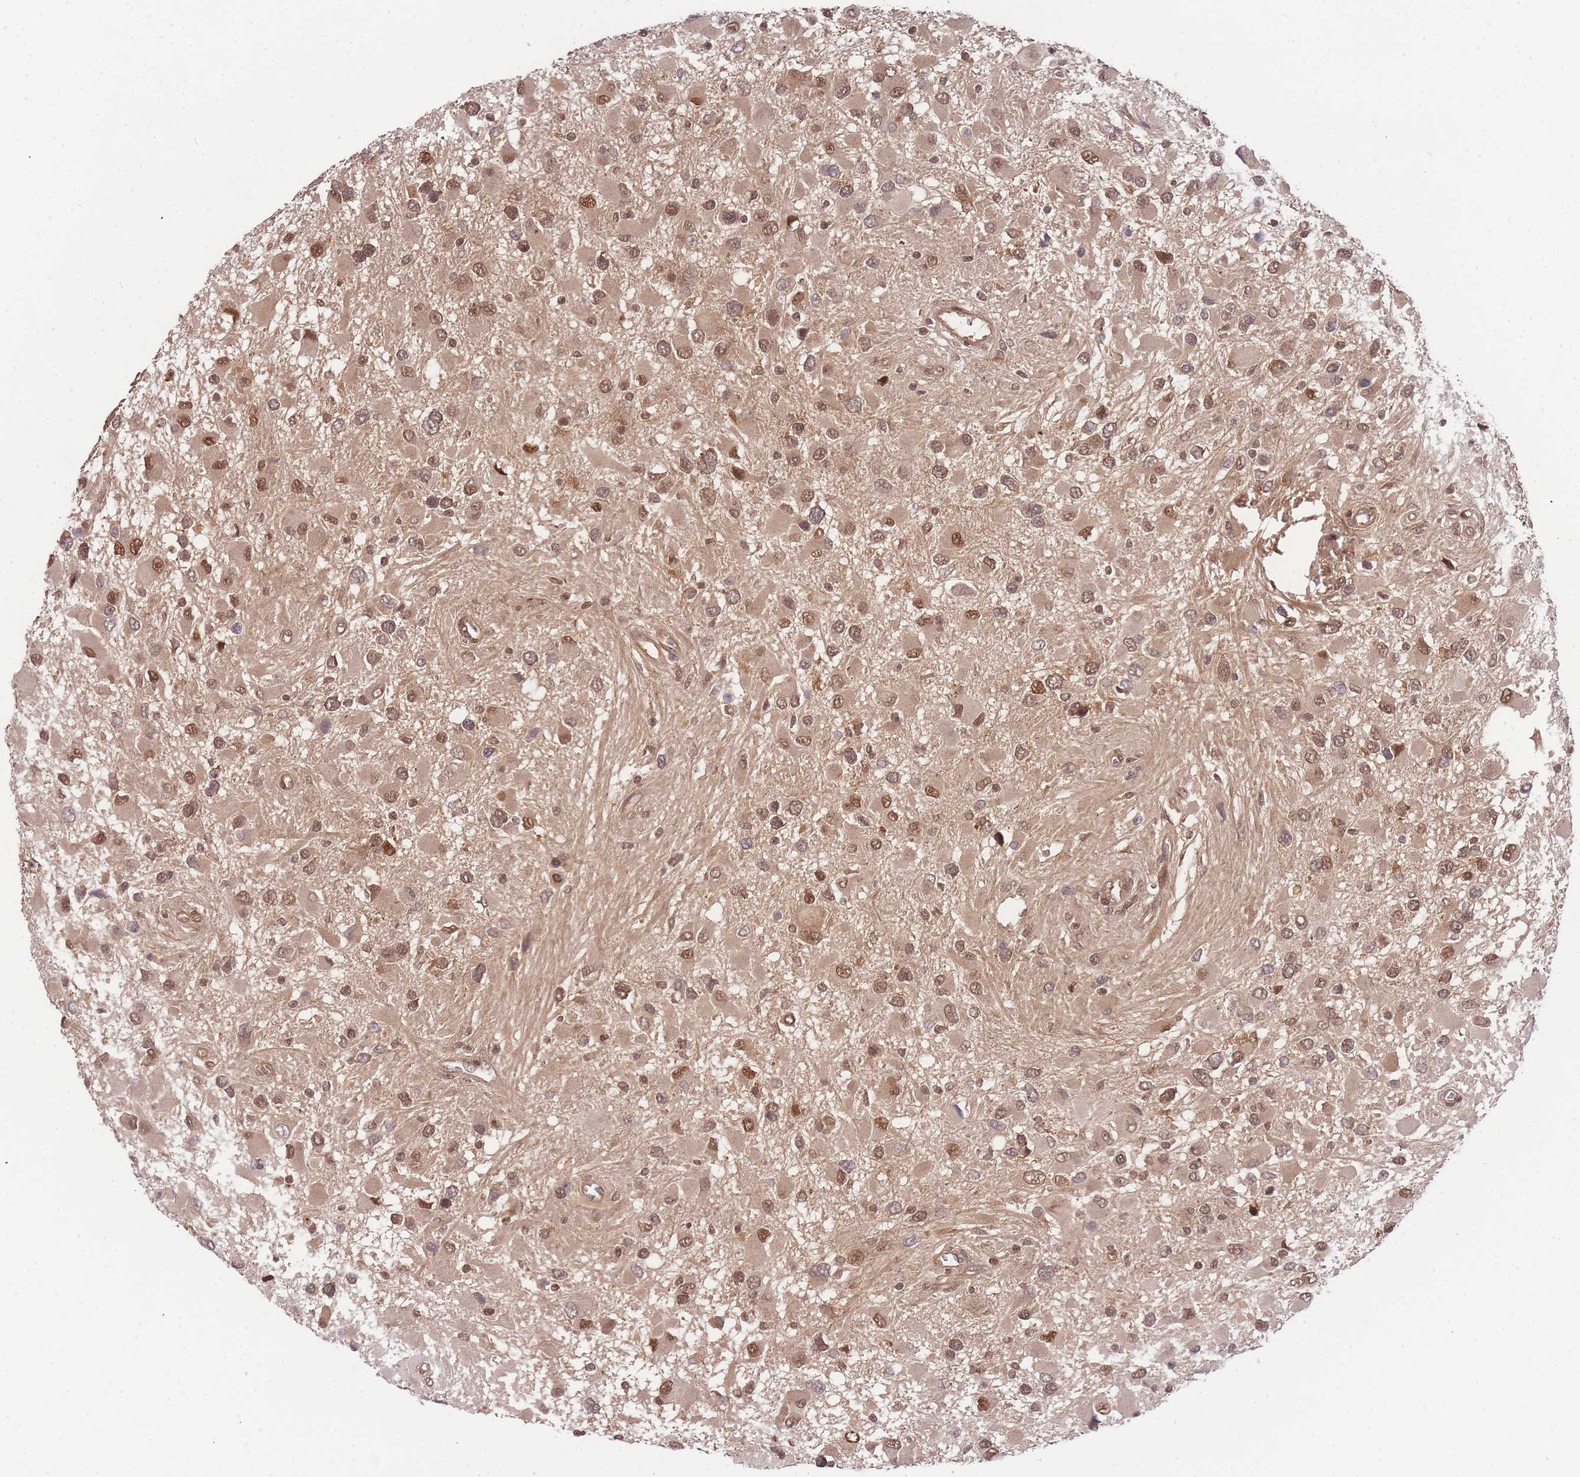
{"staining": {"intensity": "moderate", "quantity": ">75%", "location": "cytoplasmic/membranous,nuclear"}, "tissue": "glioma", "cell_type": "Tumor cells", "image_type": "cancer", "snomed": [{"axis": "morphology", "description": "Glioma, malignant, High grade"}, {"axis": "topography", "description": "Brain"}], "caption": "An immunohistochemistry (IHC) histopathology image of tumor tissue is shown. Protein staining in brown labels moderate cytoplasmic/membranous and nuclear positivity in glioma within tumor cells.", "gene": "KIAA1191", "patient": {"sex": "male", "age": 53}}